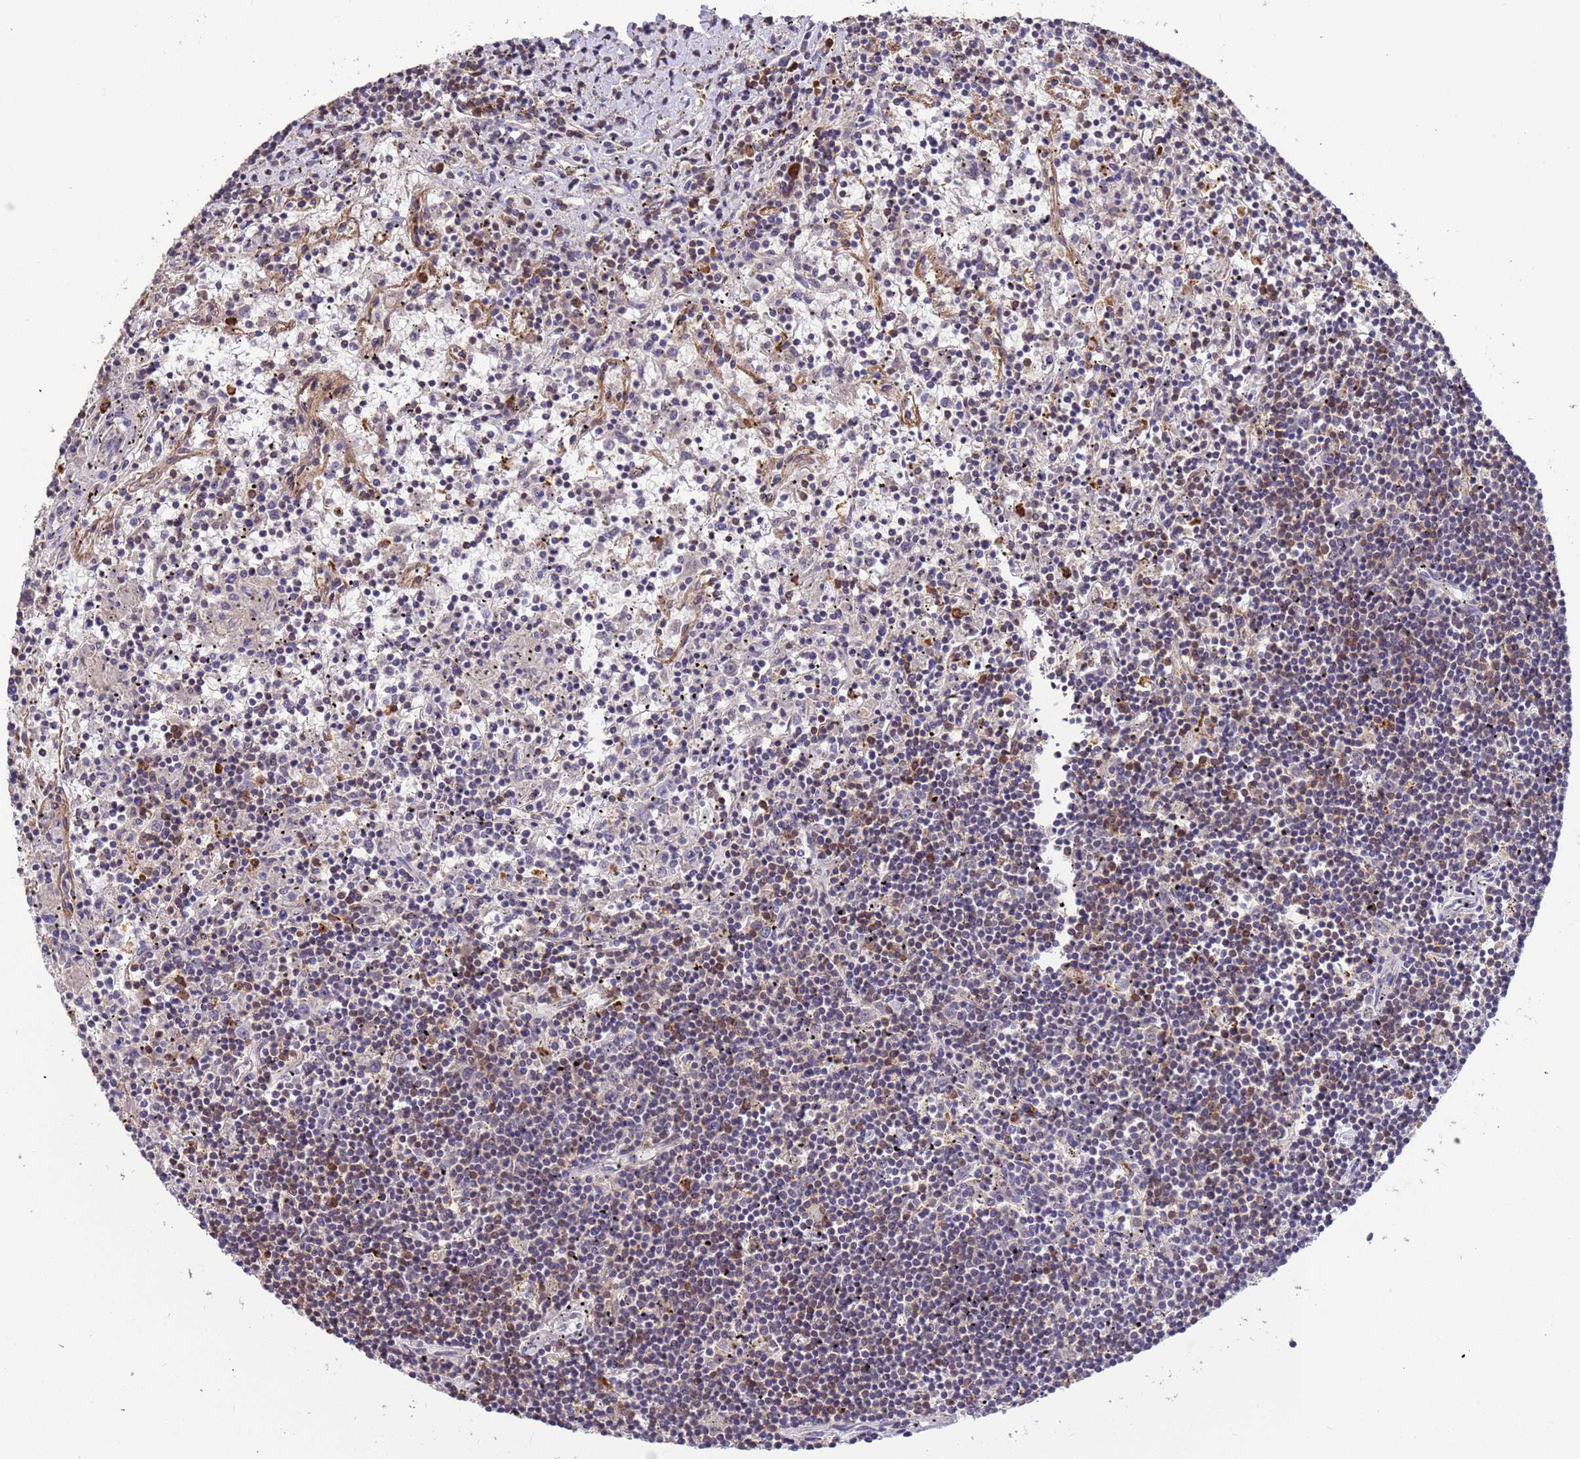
{"staining": {"intensity": "moderate", "quantity": "<25%", "location": "cytoplasmic/membranous"}, "tissue": "lymphoma", "cell_type": "Tumor cells", "image_type": "cancer", "snomed": [{"axis": "morphology", "description": "Malignant lymphoma, non-Hodgkin's type, Low grade"}, {"axis": "topography", "description": "Spleen"}], "caption": "A brown stain highlights moderate cytoplasmic/membranous staining of a protein in lymphoma tumor cells.", "gene": "AMPD3", "patient": {"sex": "male", "age": 76}}